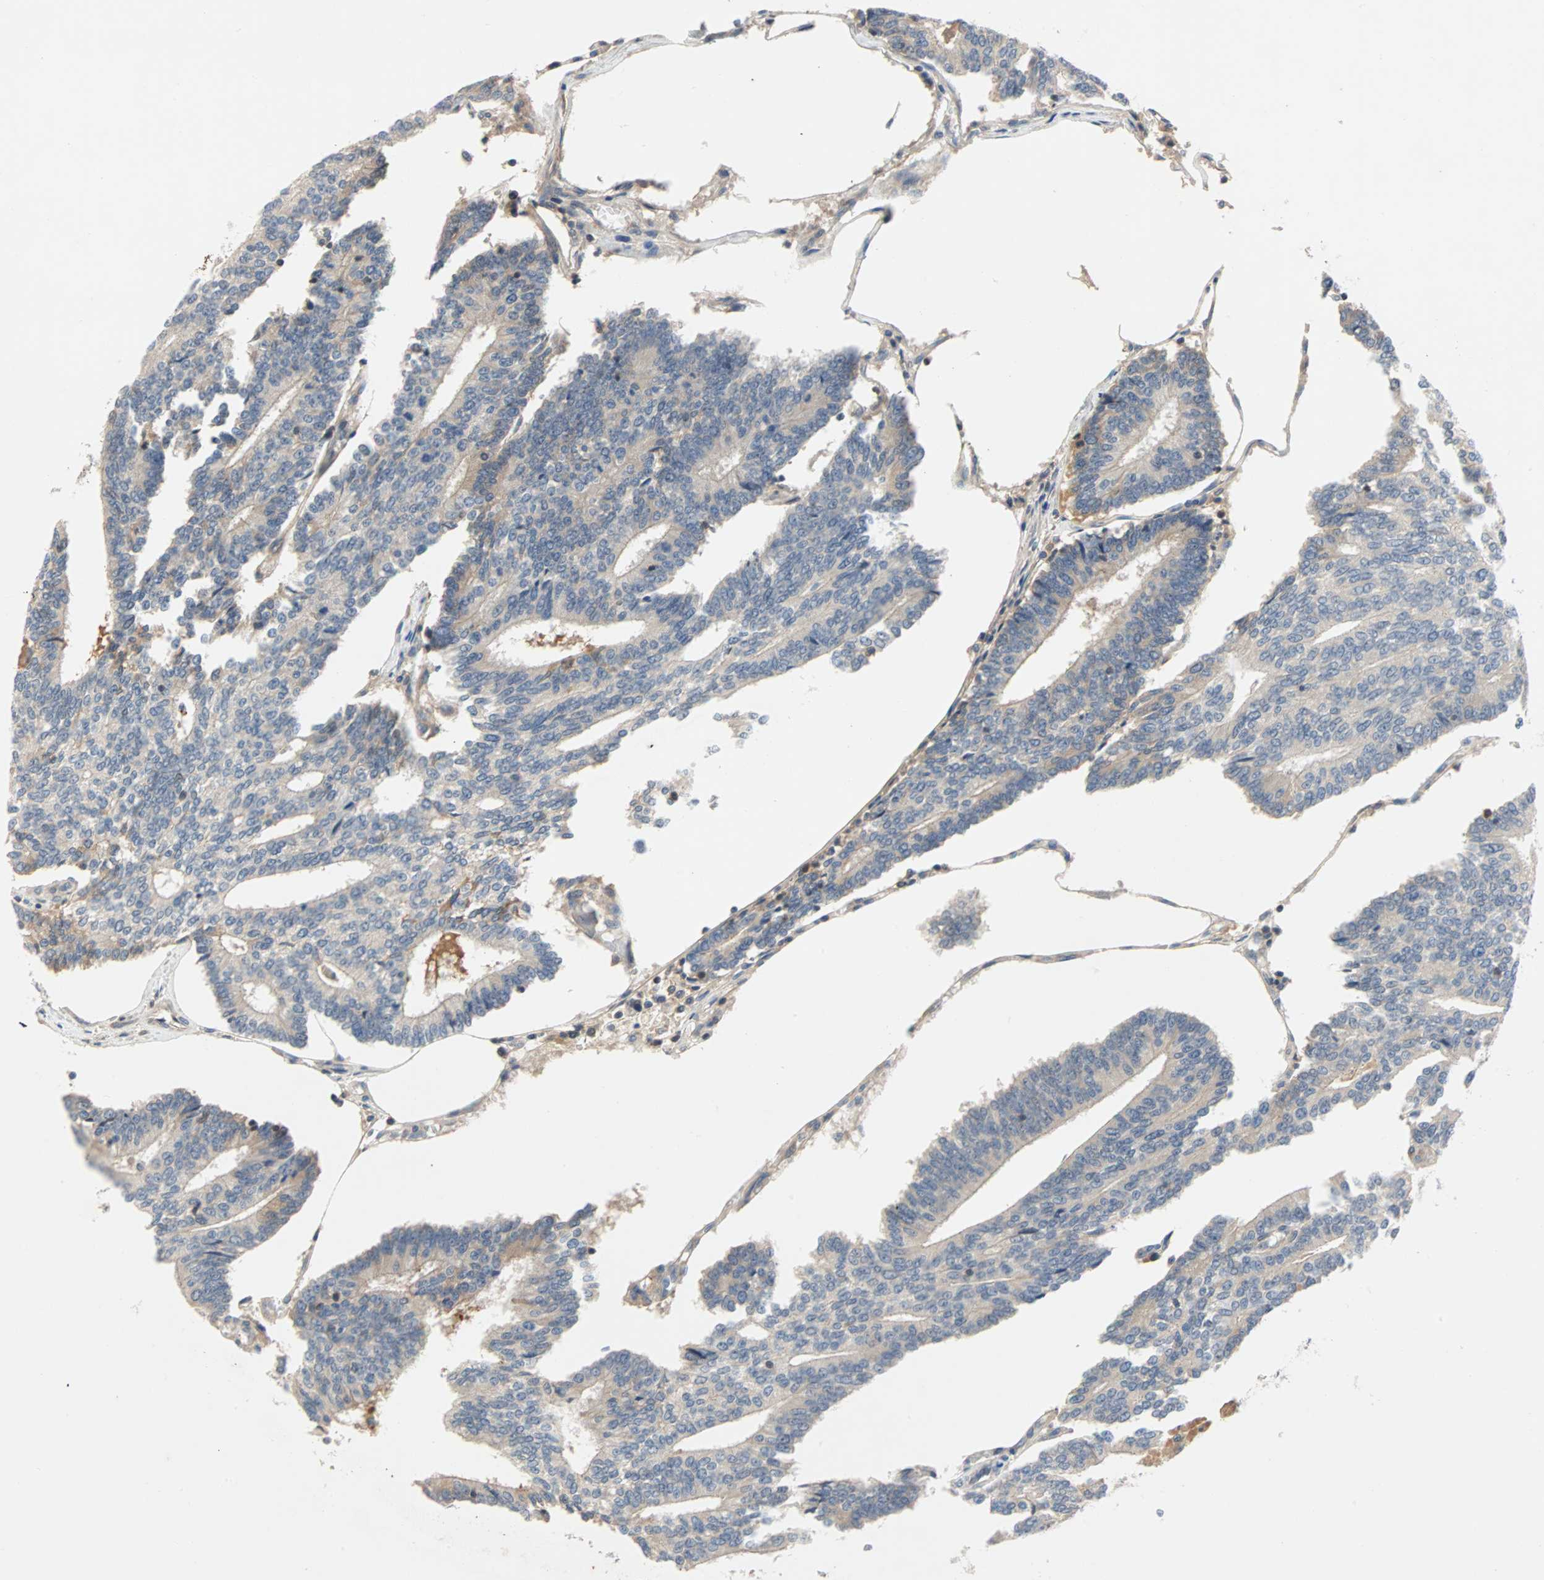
{"staining": {"intensity": "negative", "quantity": "none", "location": "none"}, "tissue": "prostate cancer", "cell_type": "Tumor cells", "image_type": "cancer", "snomed": [{"axis": "morphology", "description": "Adenocarcinoma, High grade"}, {"axis": "topography", "description": "Prostate"}], "caption": "This is an immunohistochemistry (IHC) photomicrograph of human prostate cancer. There is no expression in tumor cells.", "gene": "MAP4K1", "patient": {"sex": "male", "age": 55}}